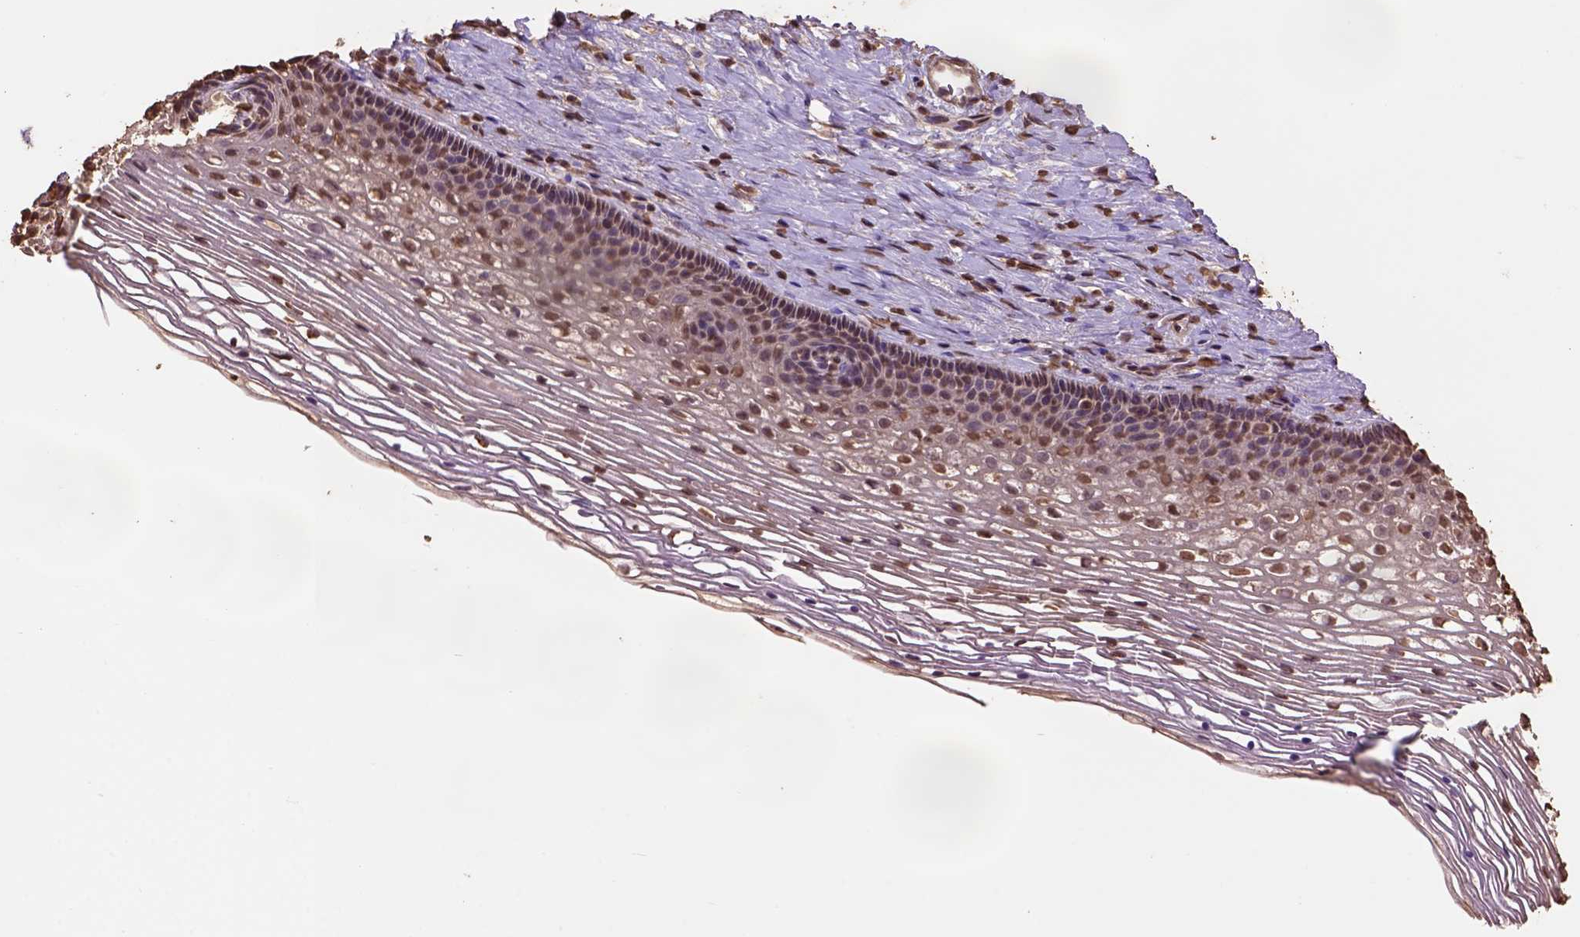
{"staining": {"intensity": "moderate", "quantity": "<25%", "location": "cytoplasmic/membranous,nuclear"}, "tissue": "cervix", "cell_type": "Glandular cells", "image_type": "normal", "snomed": [{"axis": "morphology", "description": "Normal tissue, NOS"}, {"axis": "topography", "description": "Cervix"}], "caption": "This photomicrograph reveals IHC staining of benign human cervix, with low moderate cytoplasmic/membranous,nuclear expression in about <25% of glandular cells.", "gene": "CSTF2T", "patient": {"sex": "female", "age": 34}}